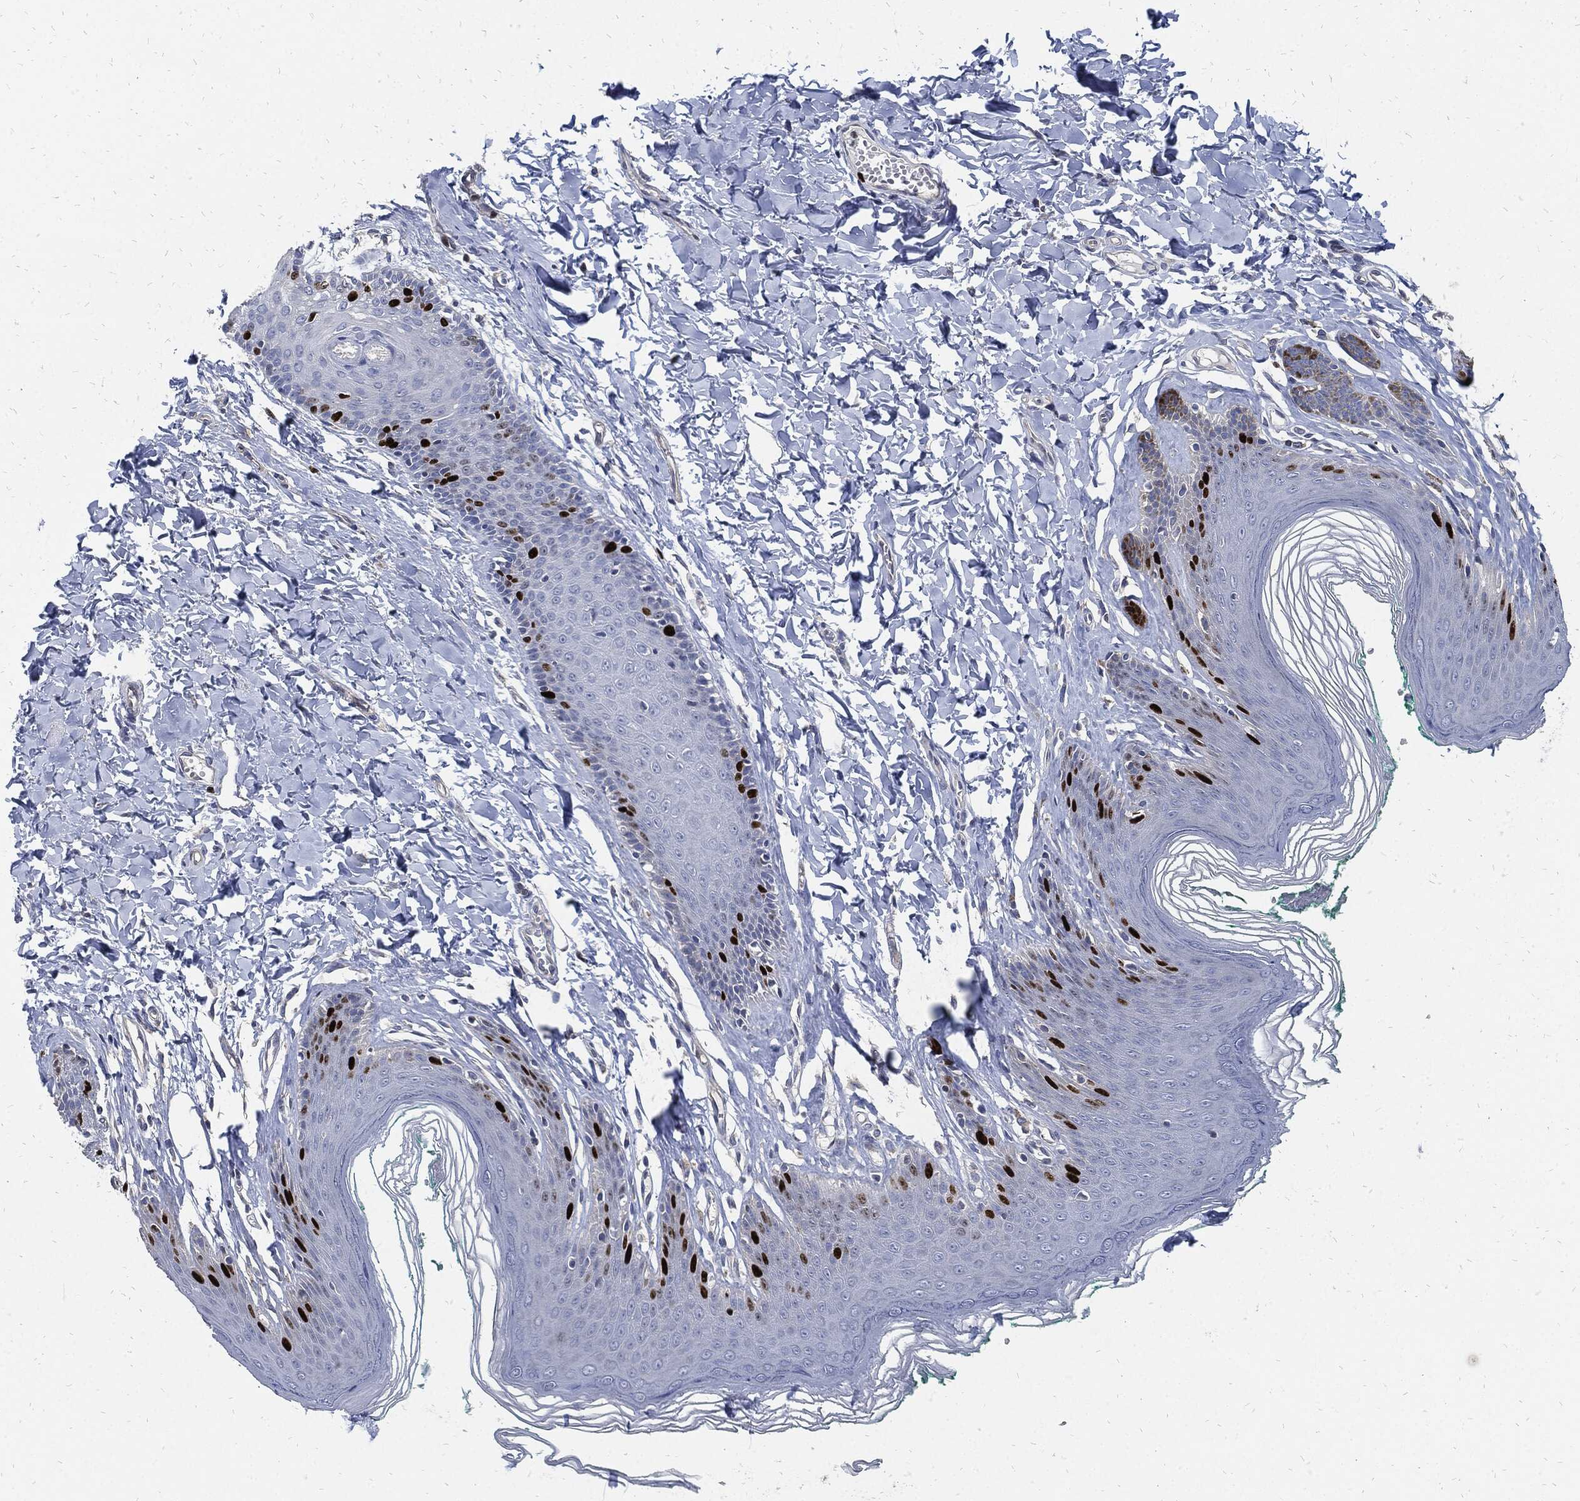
{"staining": {"intensity": "strong", "quantity": "<25%", "location": "nuclear"}, "tissue": "skin", "cell_type": "Epidermal cells", "image_type": "normal", "snomed": [{"axis": "morphology", "description": "Normal tissue, NOS"}, {"axis": "topography", "description": "Vulva"}], "caption": "The micrograph exhibits immunohistochemical staining of benign skin. There is strong nuclear positivity is seen in approximately <25% of epidermal cells. Nuclei are stained in blue.", "gene": "MKI67", "patient": {"sex": "female", "age": 66}}